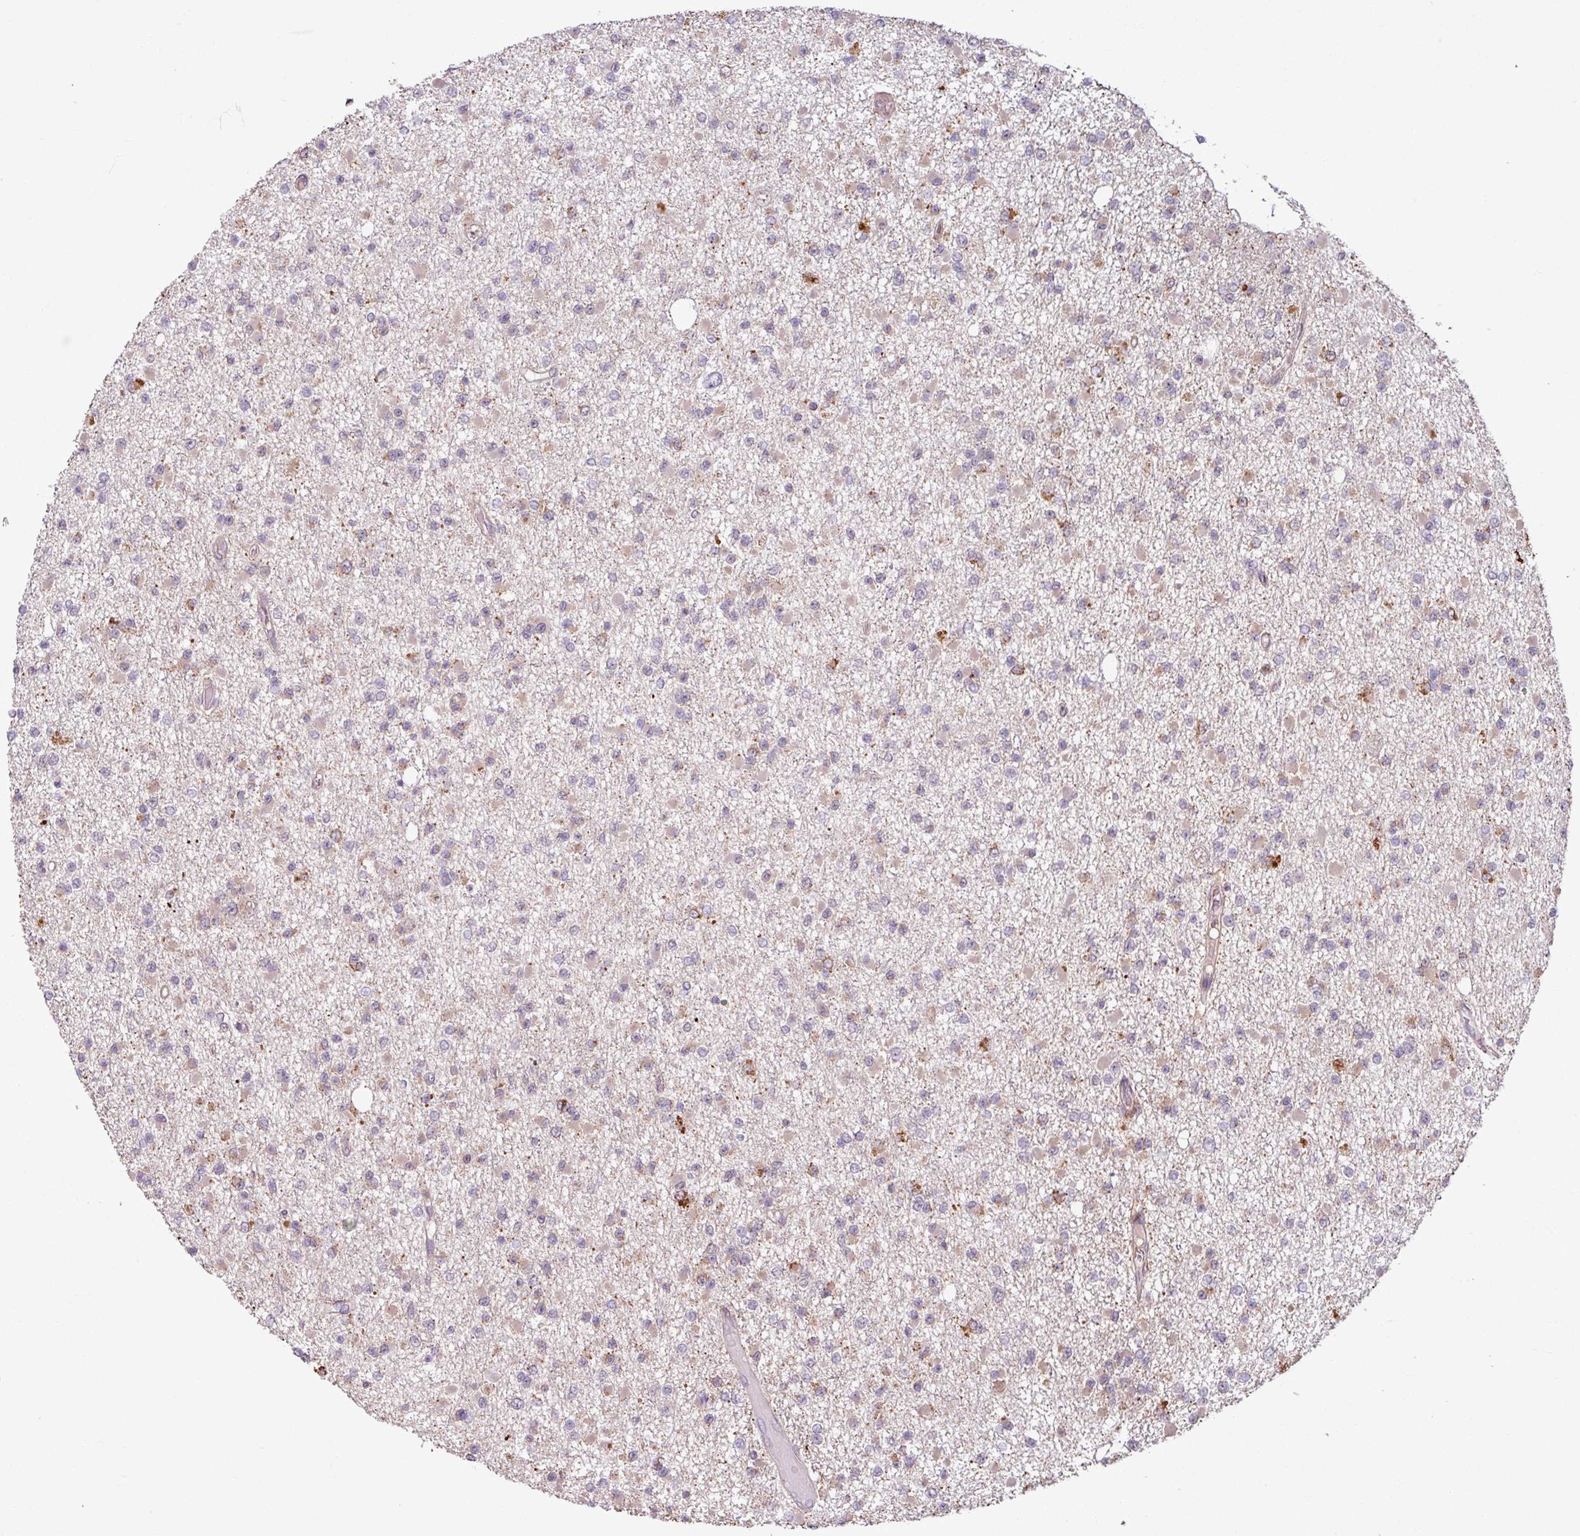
{"staining": {"intensity": "weak", "quantity": "<25%", "location": "cytoplasmic/membranous"}, "tissue": "glioma", "cell_type": "Tumor cells", "image_type": "cancer", "snomed": [{"axis": "morphology", "description": "Glioma, malignant, Low grade"}, {"axis": "topography", "description": "Brain"}], "caption": "High power microscopy histopathology image of an immunohistochemistry histopathology image of low-grade glioma (malignant), revealing no significant expression in tumor cells.", "gene": "OR6B1", "patient": {"sex": "female", "age": 22}}